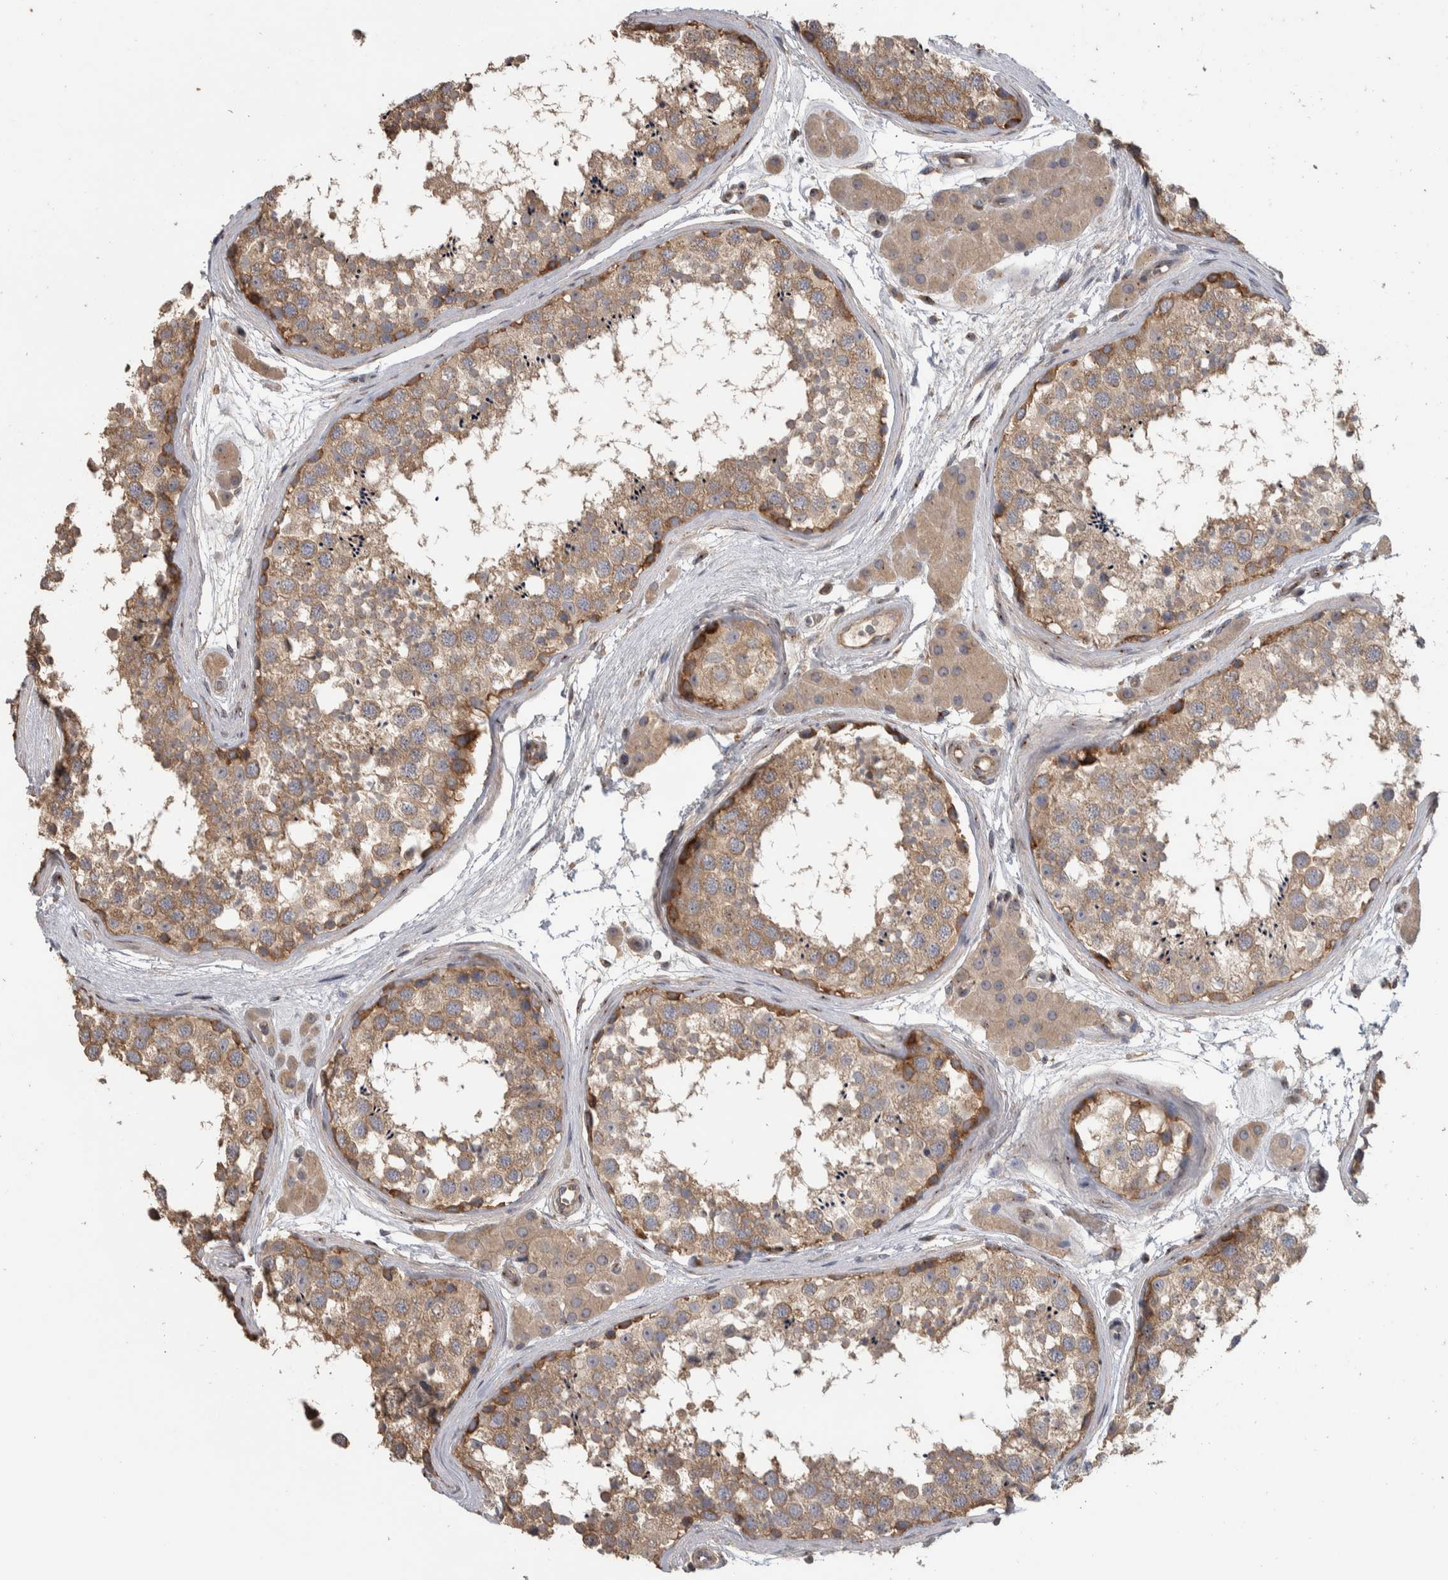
{"staining": {"intensity": "moderate", "quantity": ">75%", "location": "cytoplasmic/membranous"}, "tissue": "testis", "cell_type": "Cells in seminiferous ducts", "image_type": "normal", "snomed": [{"axis": "morphology", "description": "Normal tissue, NOS"}, {"axis": "topography", "description": "Testis"}], "caption": "Cells in seminiferous ducts demonstrate medium levels of moderate cytoplasmic/membranous expression in approximately >75% of cells in normal testis.", "gene": "IFRD1", "patient": {"sex": "male", "age": 56}}